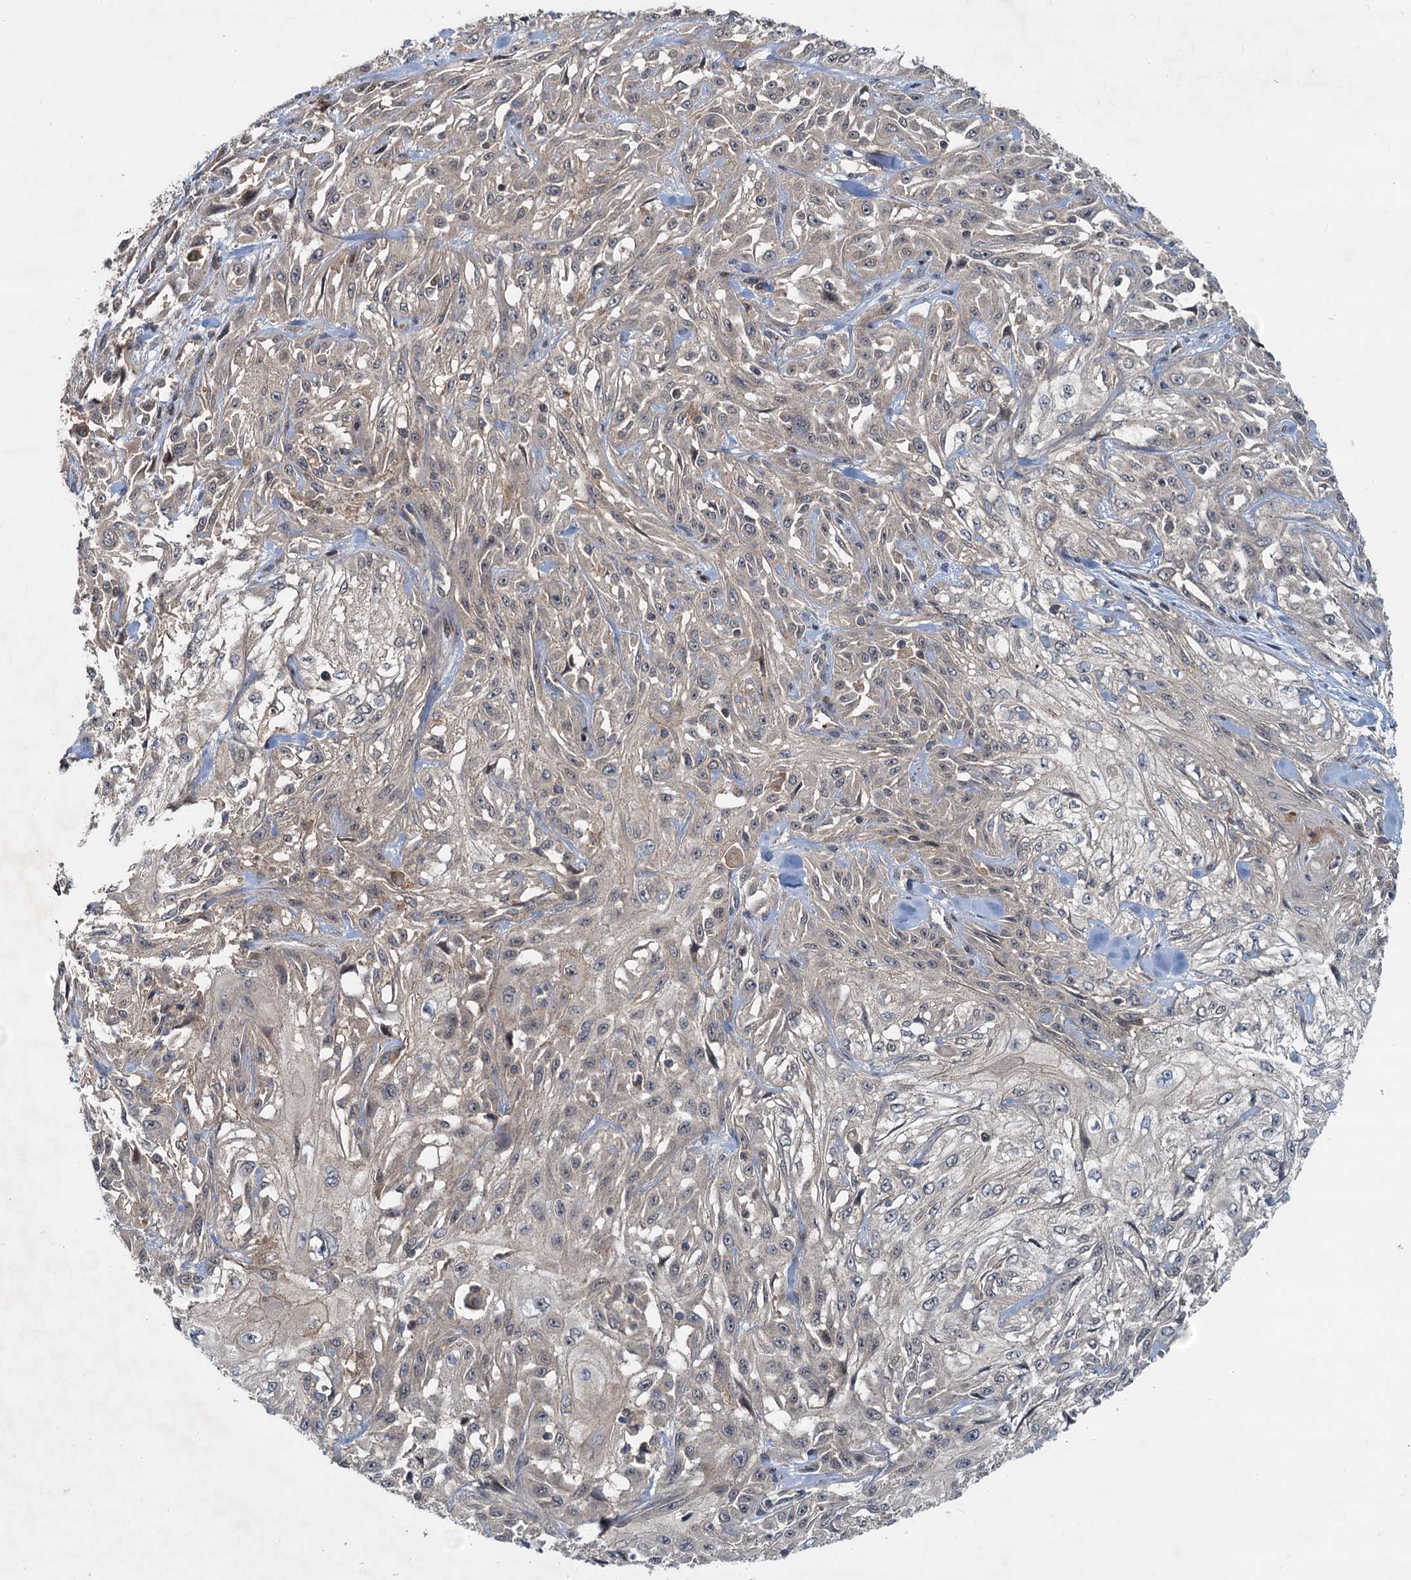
{"staining": {"intensity": "weak", "quantity": ">75%", "location": "cytoplasmic/membranous"}, "tissue": "skin cancer", "cell_type": "Tumor cells", "image_type": "cancer", "snomed": [{"axis": "morphology", "description": "Squamous cell carcinoma, NOS"}, {"axis": "morphology", "description": "Squamous cell carcinoma, metastatic, NOS"}, {"axis": "topography", "description": "Skin"}, {"axis": "topography", "description": "Lymph node"}], "caption": "Immunohistochemical staining of human skin cancer reveals low levels of weak cytoplasmic/membranous expression in approximately >75% of tumor cells. Ihc stains the protein of interest in brown and the nuclei are stained blue.", "gene": "CEP68", "patient": {"sex": "male", "age": 75}}